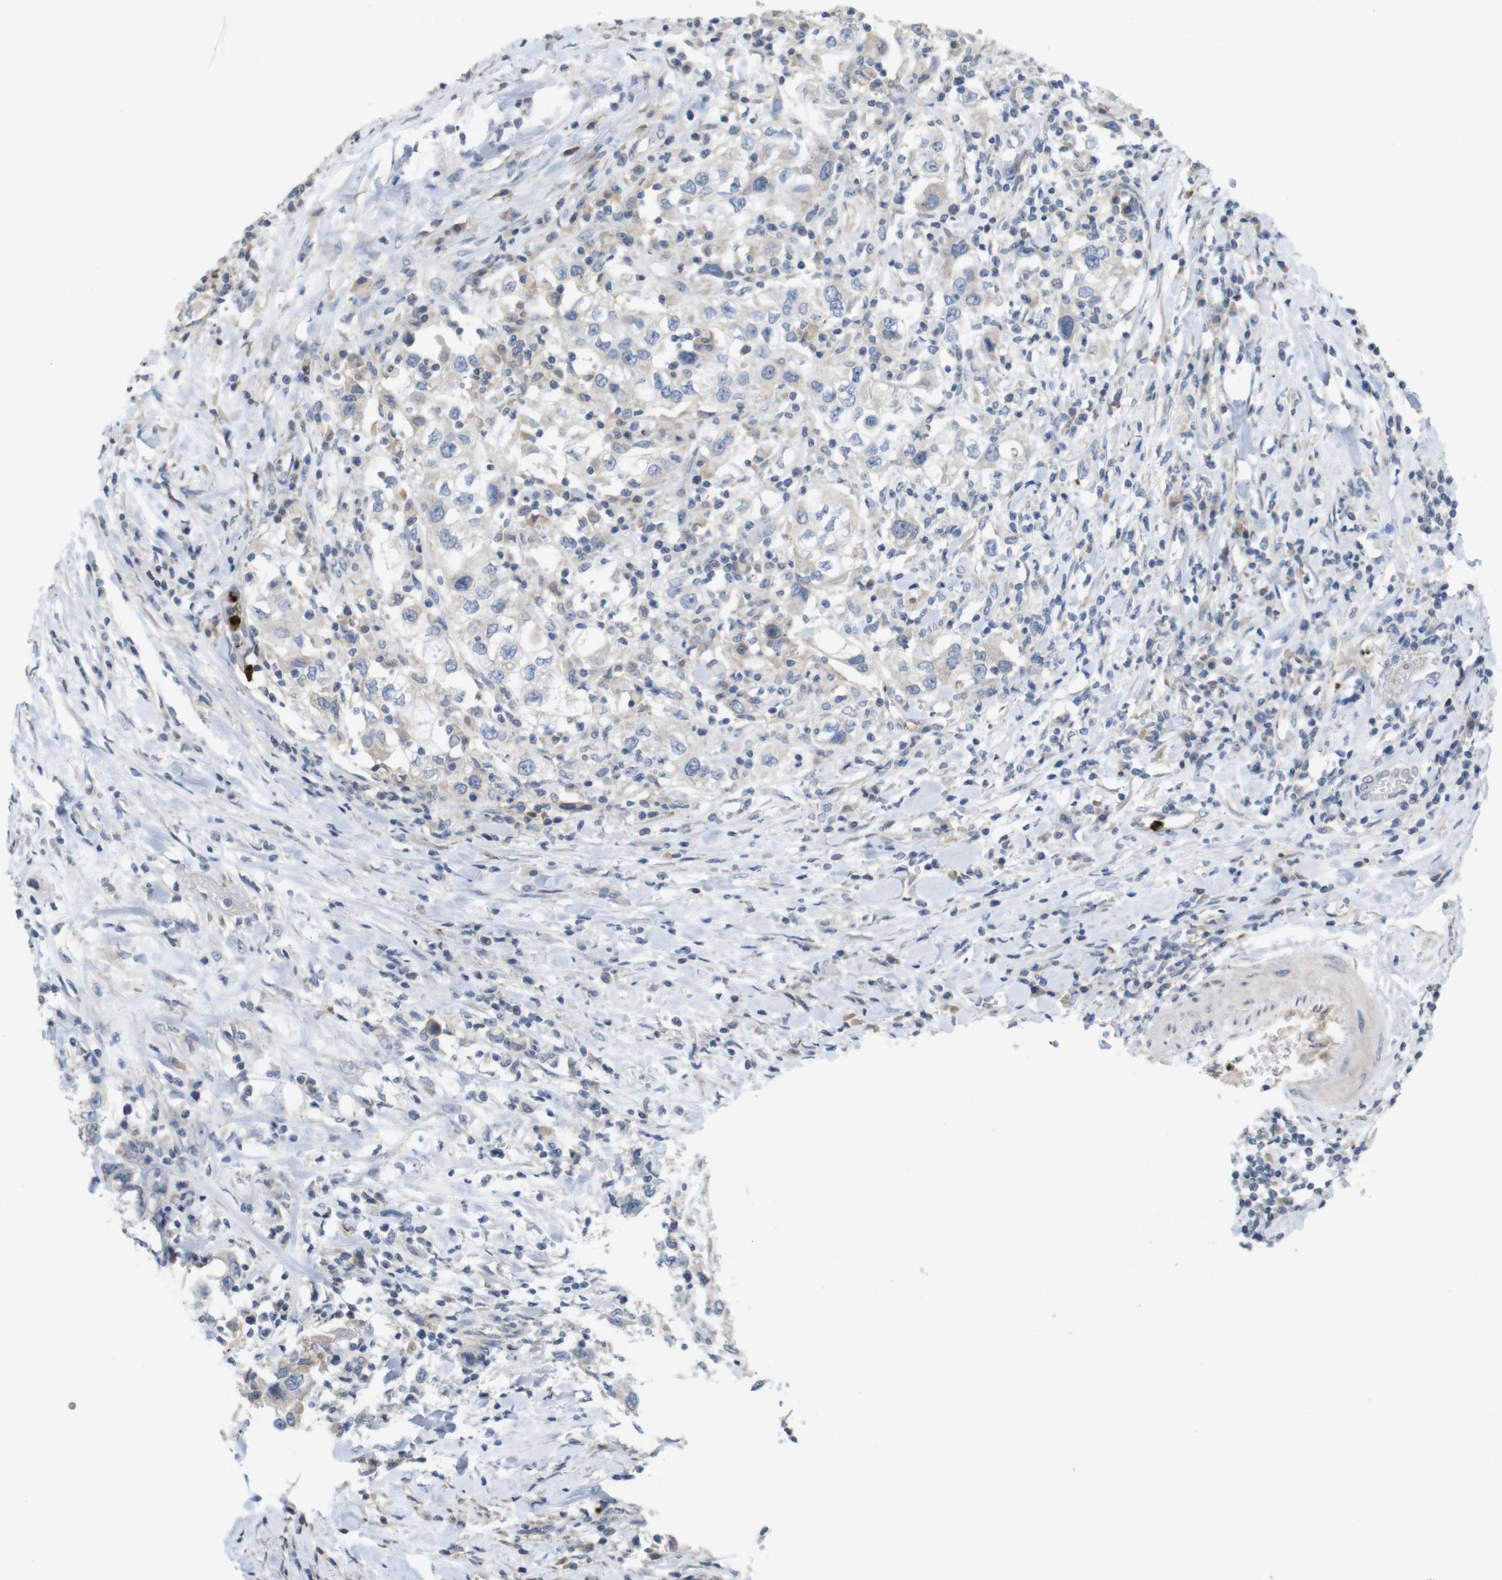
{"staining": {"intensity": "negative", "quantity": "none", "location": "none"}, "tissue": "urothelial cancer", "cell_type": "Tumor cells", "image_type": "cancer", "snomed": [{"axis": "morphology", "description": "Urothelial carcinoma, High grade"}, {"axis": "topography", "description": "Urinary bladder"}], "caption": "The histopathology image shows no staining of tumor cells in high-grade urothelial carcinoma.", "gene": "TSPAN14", "patient": {"sex": "female", "age": 80}}